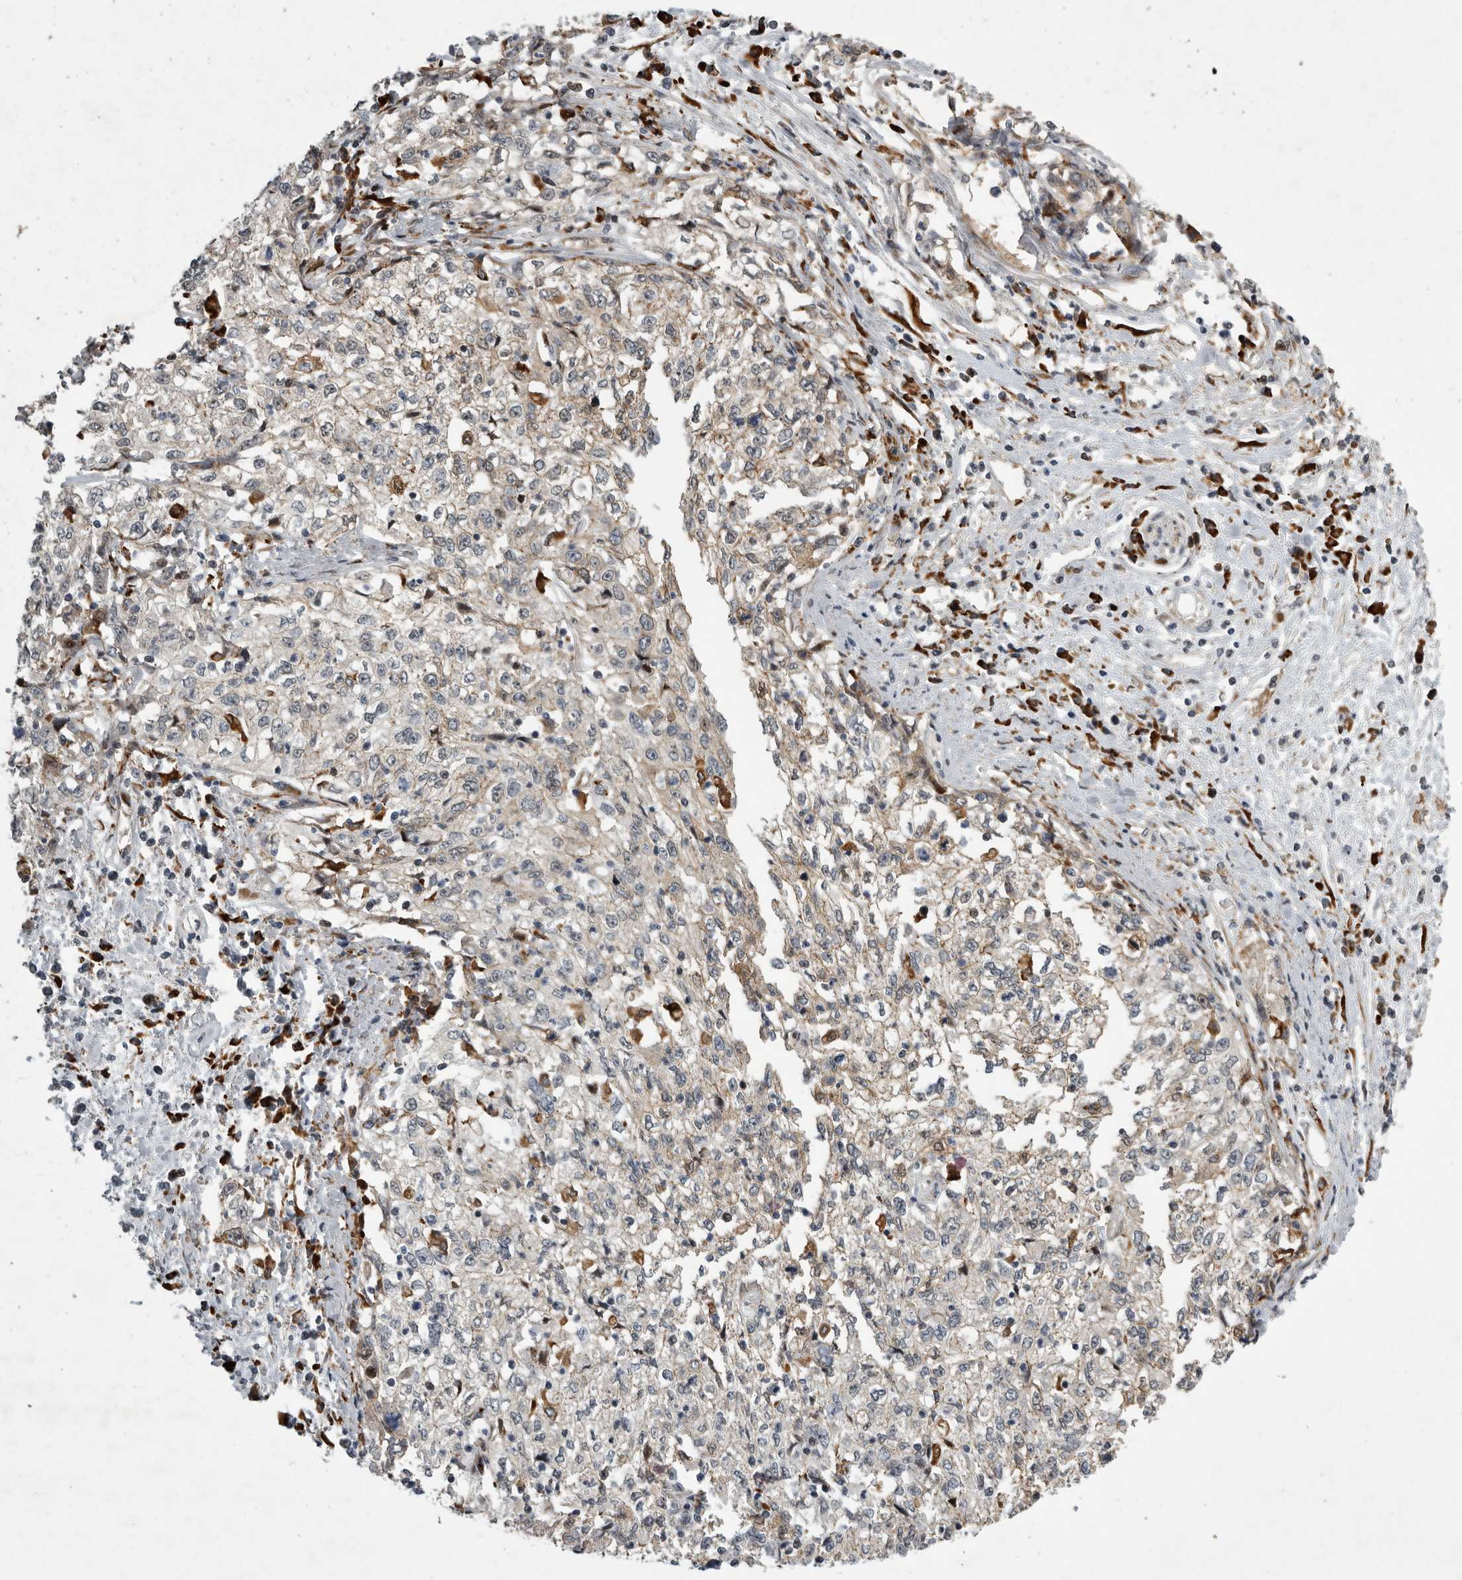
{"staining": {"intensity": "weak", "quantity": "<25%", "location": "cytoplasmic/membranous"}, "tissue": "cervical cancer", "cell_type": "Tumor cells", "image_type": "cancer", "snomed": [{"axis": "morphology", "description": "Squamous cell carcinoma, NOS"}, {"axis": "topography", "description": "Cervix"}], "caption": "Immunohistochemistry (IHC) histopathology image of neoplastic tissue: cervical squamous cell carcinoma stained with DAB (3,3'-diaminobenzidine) displays no significant protein expression in tumor cells.", "gene": "MPDZ", "patient": {"sex": "female", "age": 57}}